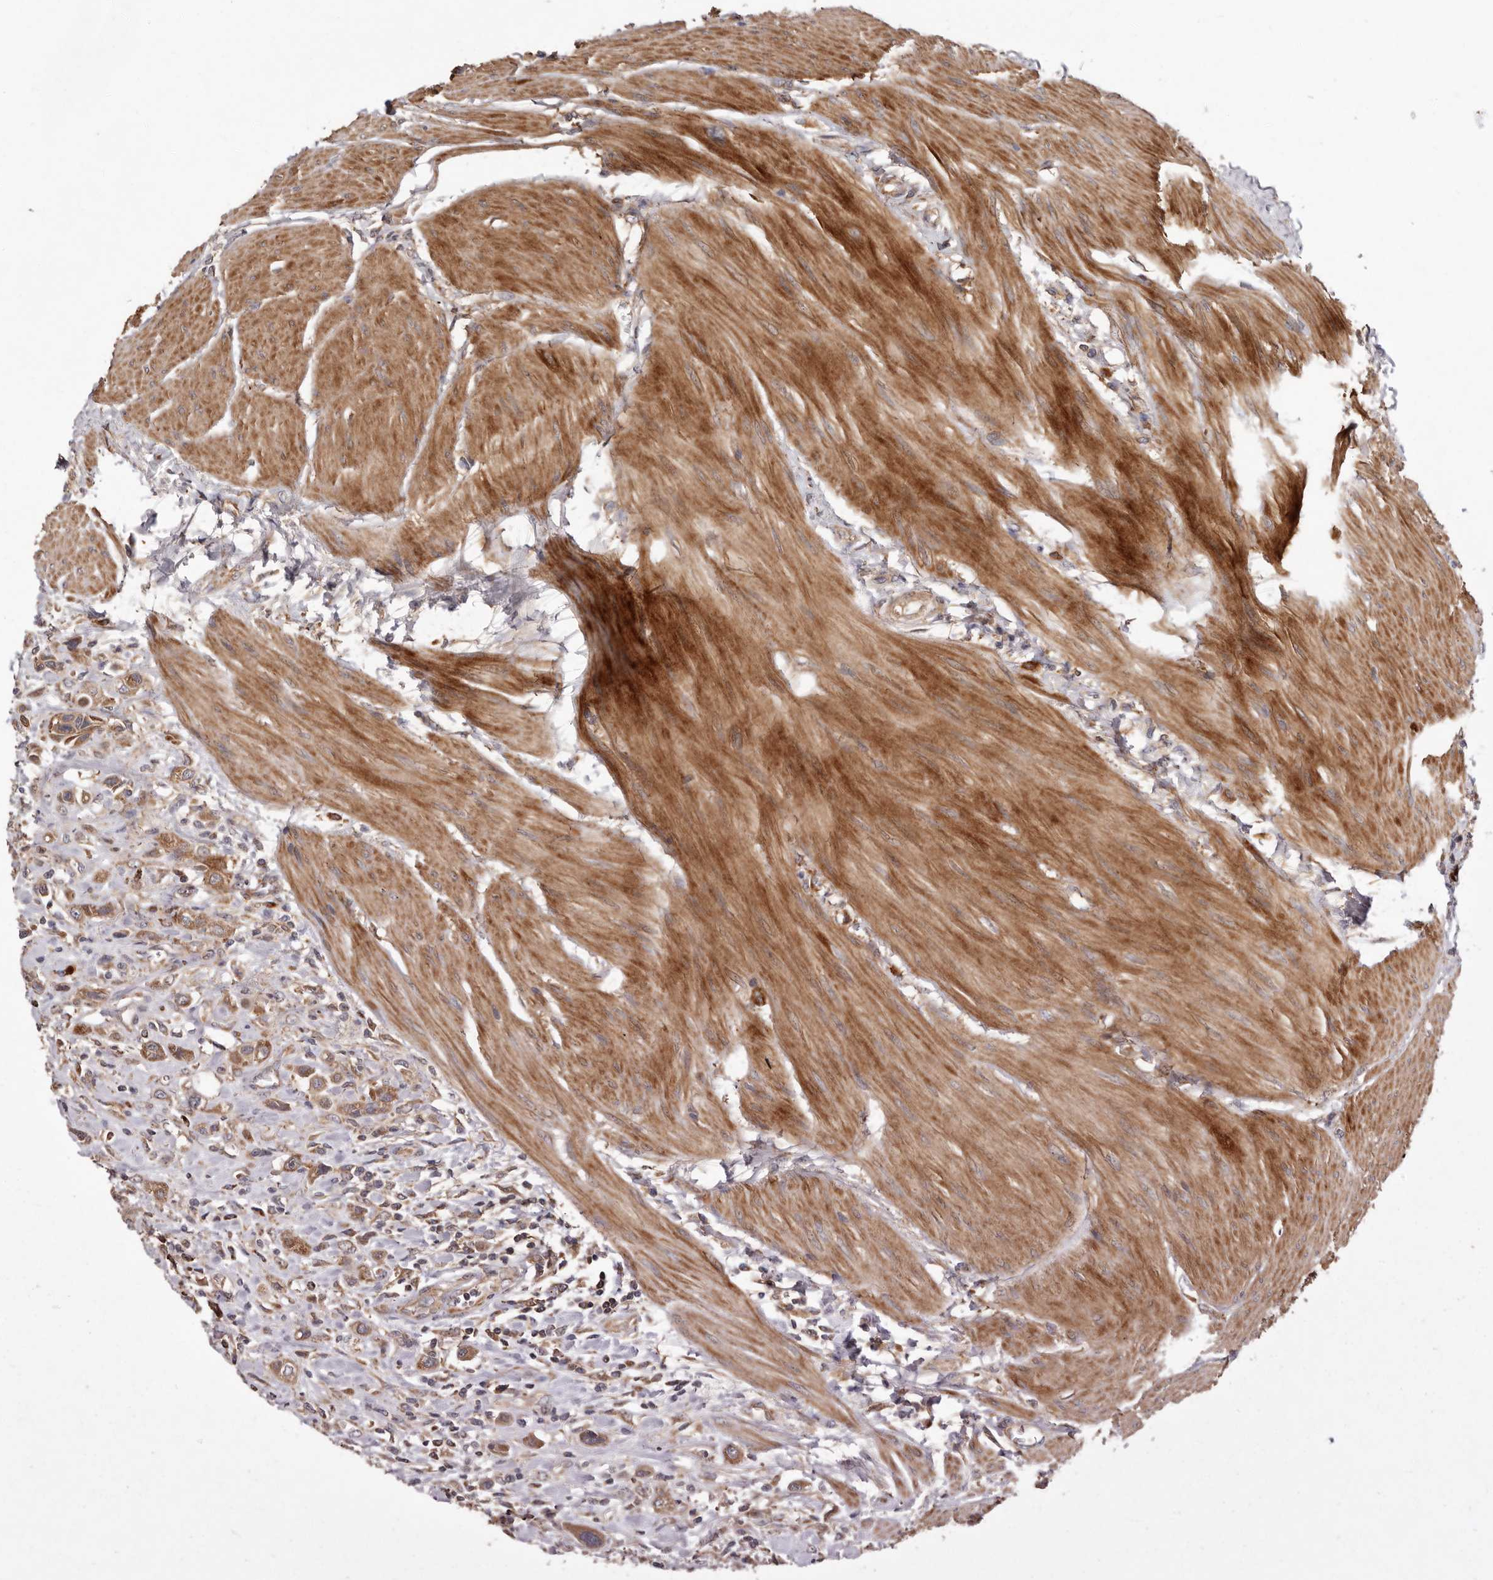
{"staining": {"intensity": "moderate", "quantity": ">75%", "location": "cytoplasmic/membranous"}, "tissue": "urothelial cancer", "cell_type": "Tumor cells", "image_type": "cancer", "snomed": [{"axis": "morphology", "description": "Urothelial carcinoma, High grade"}, {"axis": "topography", "description": "Urinary bladder"}], "caption": "The immunohistochemical stain shows moderate cytoplasmic/membranous positivity in tumor cells of high-grade urothelial carcinoma tissue. The protein is stained brown, and the nuclei are stained in blue (DAB (3,3'-diaminobenzidine) IHC with brightfield microscopy, high magnification).", "gene": "GOT1L1", "patient": {"sex": "male", "age": 50}}